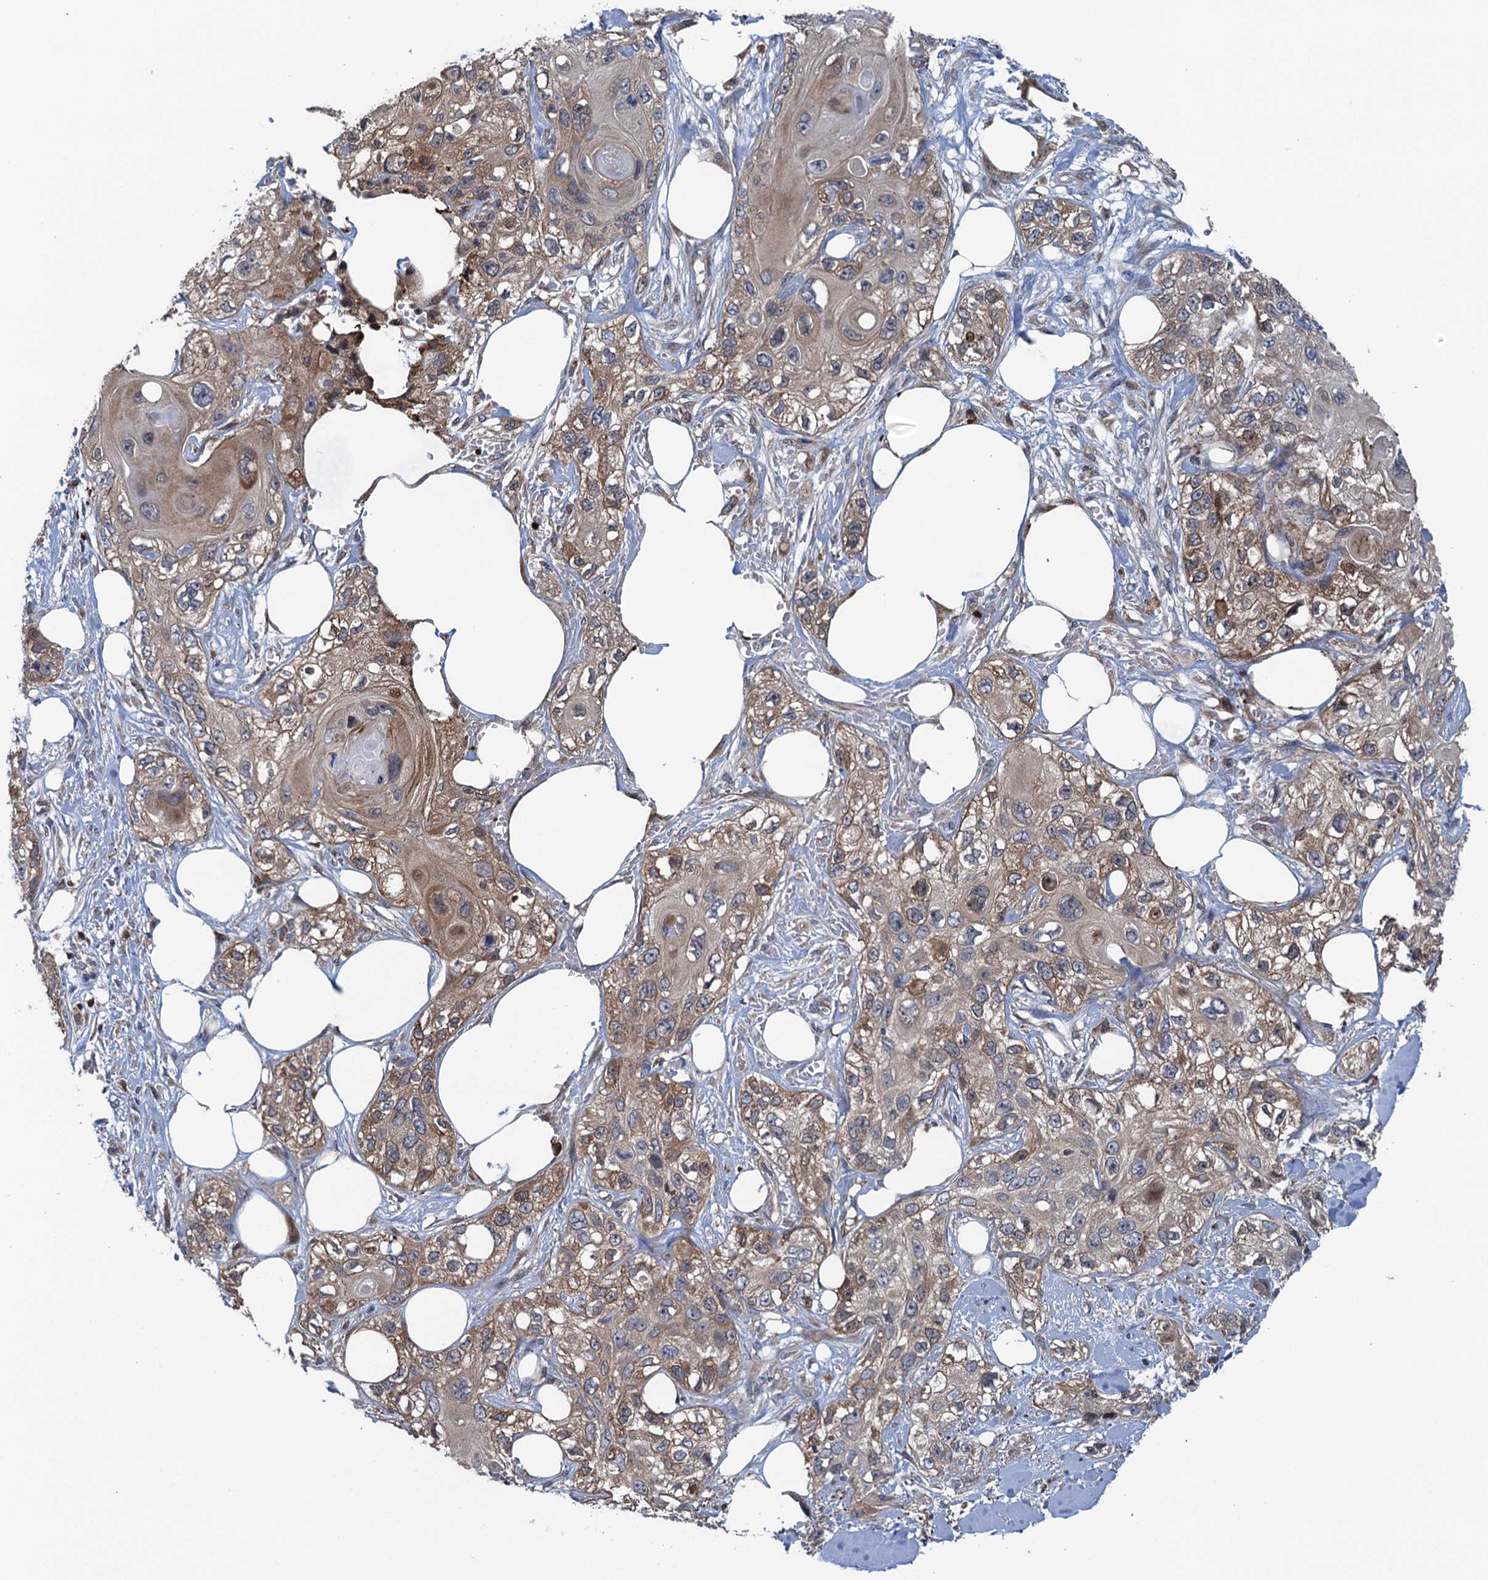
{"staining": {"intensity": "weak", "quantity": ">75%", "location": "cytoplasmic/membranous"}, "tissue": "skin cancer", "cell_type": "Tumor cells", "image_type": "cancer", "snomed": [{"axis": "morphology", "description": "Normal tissue, NOS"}, {"axis": "morphology", "description": "Squamous cell carcinoma, NOS"}, {"axis": "topography", "description": "Skin"}], "caption": "IHC image of human squamous cell carcinoma (skin) stained for a protein (brown), which exhibits low levels of weak cytoplasmic/membranous staining in approximately >75% of tumor cells.", "gene": "CNTN5", "patient": {"sex": "male", "age": 72}}